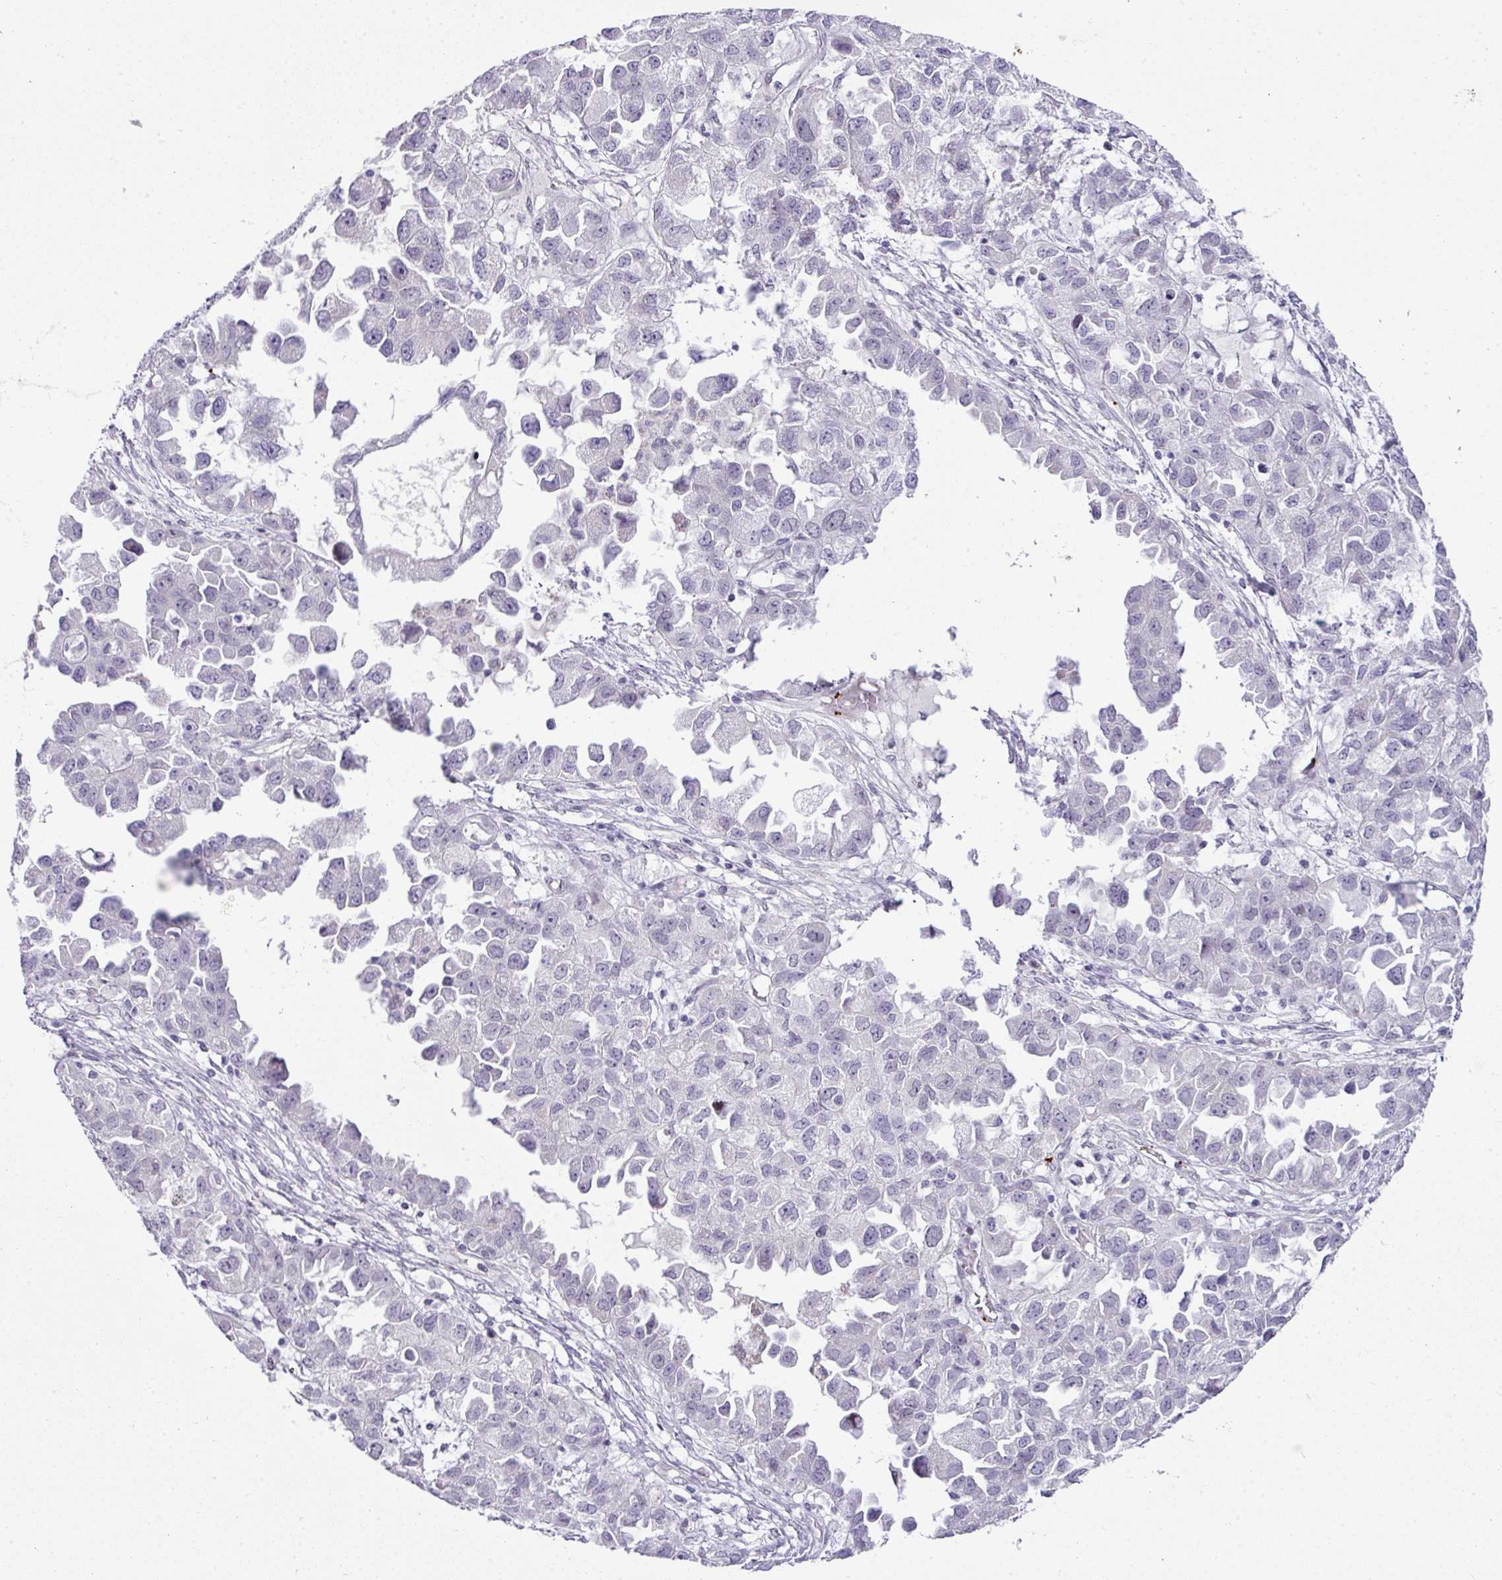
{"staining": {"intensity": "negative", "quantity": "none", "location": "none"}, "tissue": "ovarian cancer", "cell_type": "Tumor cells", "image_type": "cancer", "snomed": [{"axis": "morphology", "description": "Cystadenocarcinoma, serous, NOS"}, {"axis": "topography", "description": "Ovary"}], "caption": "DAB (3,3'-diaminobenzidine) immunohistochemical staining of serous cystadenocarcinoma (ovarian) demonstrates no significant positivity in tumor cells. Brightfield microscopy of IHC stained with DAB (brown) and hematoxylin (blue), captured at high magnification.", "gene": "CMTM5", "patient": {"sex": "female", "age": 84}}